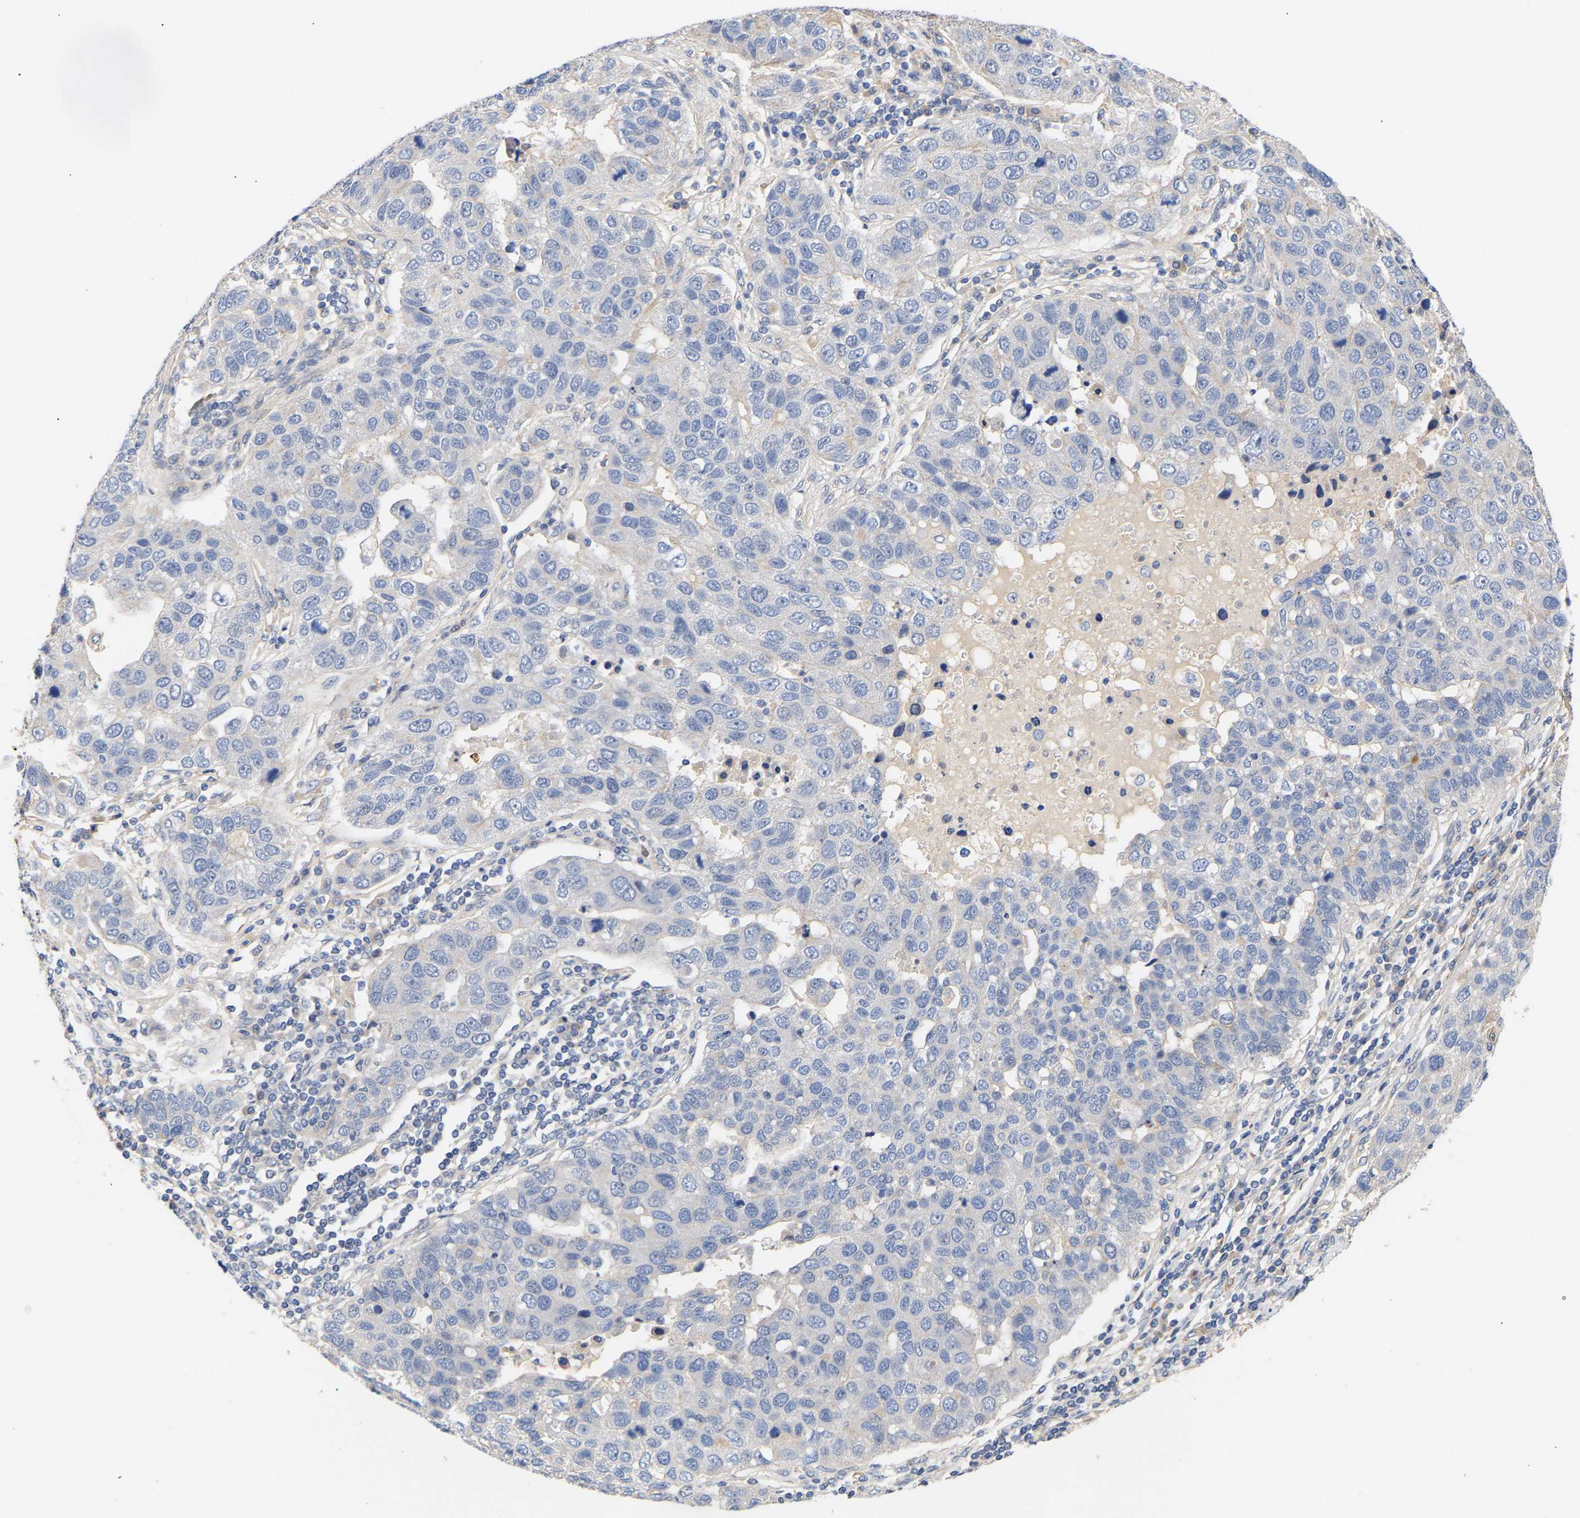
{"staining": {"intensity": "negative", "quantity": "none", "location": "none"}, "tissue": "pancreatic cancer", "cell_type": "Tumor cells", "image_type": "cancer", "snomed": [{"axis": "morphology", "description": "Adenocarcinoma, NOS"}, {"axis": "topography", "description": "Pancreas"}], "caption": "A micrograph of human adenocarcinoma (pancreatic) is negative for staining in tumor cells.", "gene": "KASH5", "patient": {"sex": "female", "age": 61}}